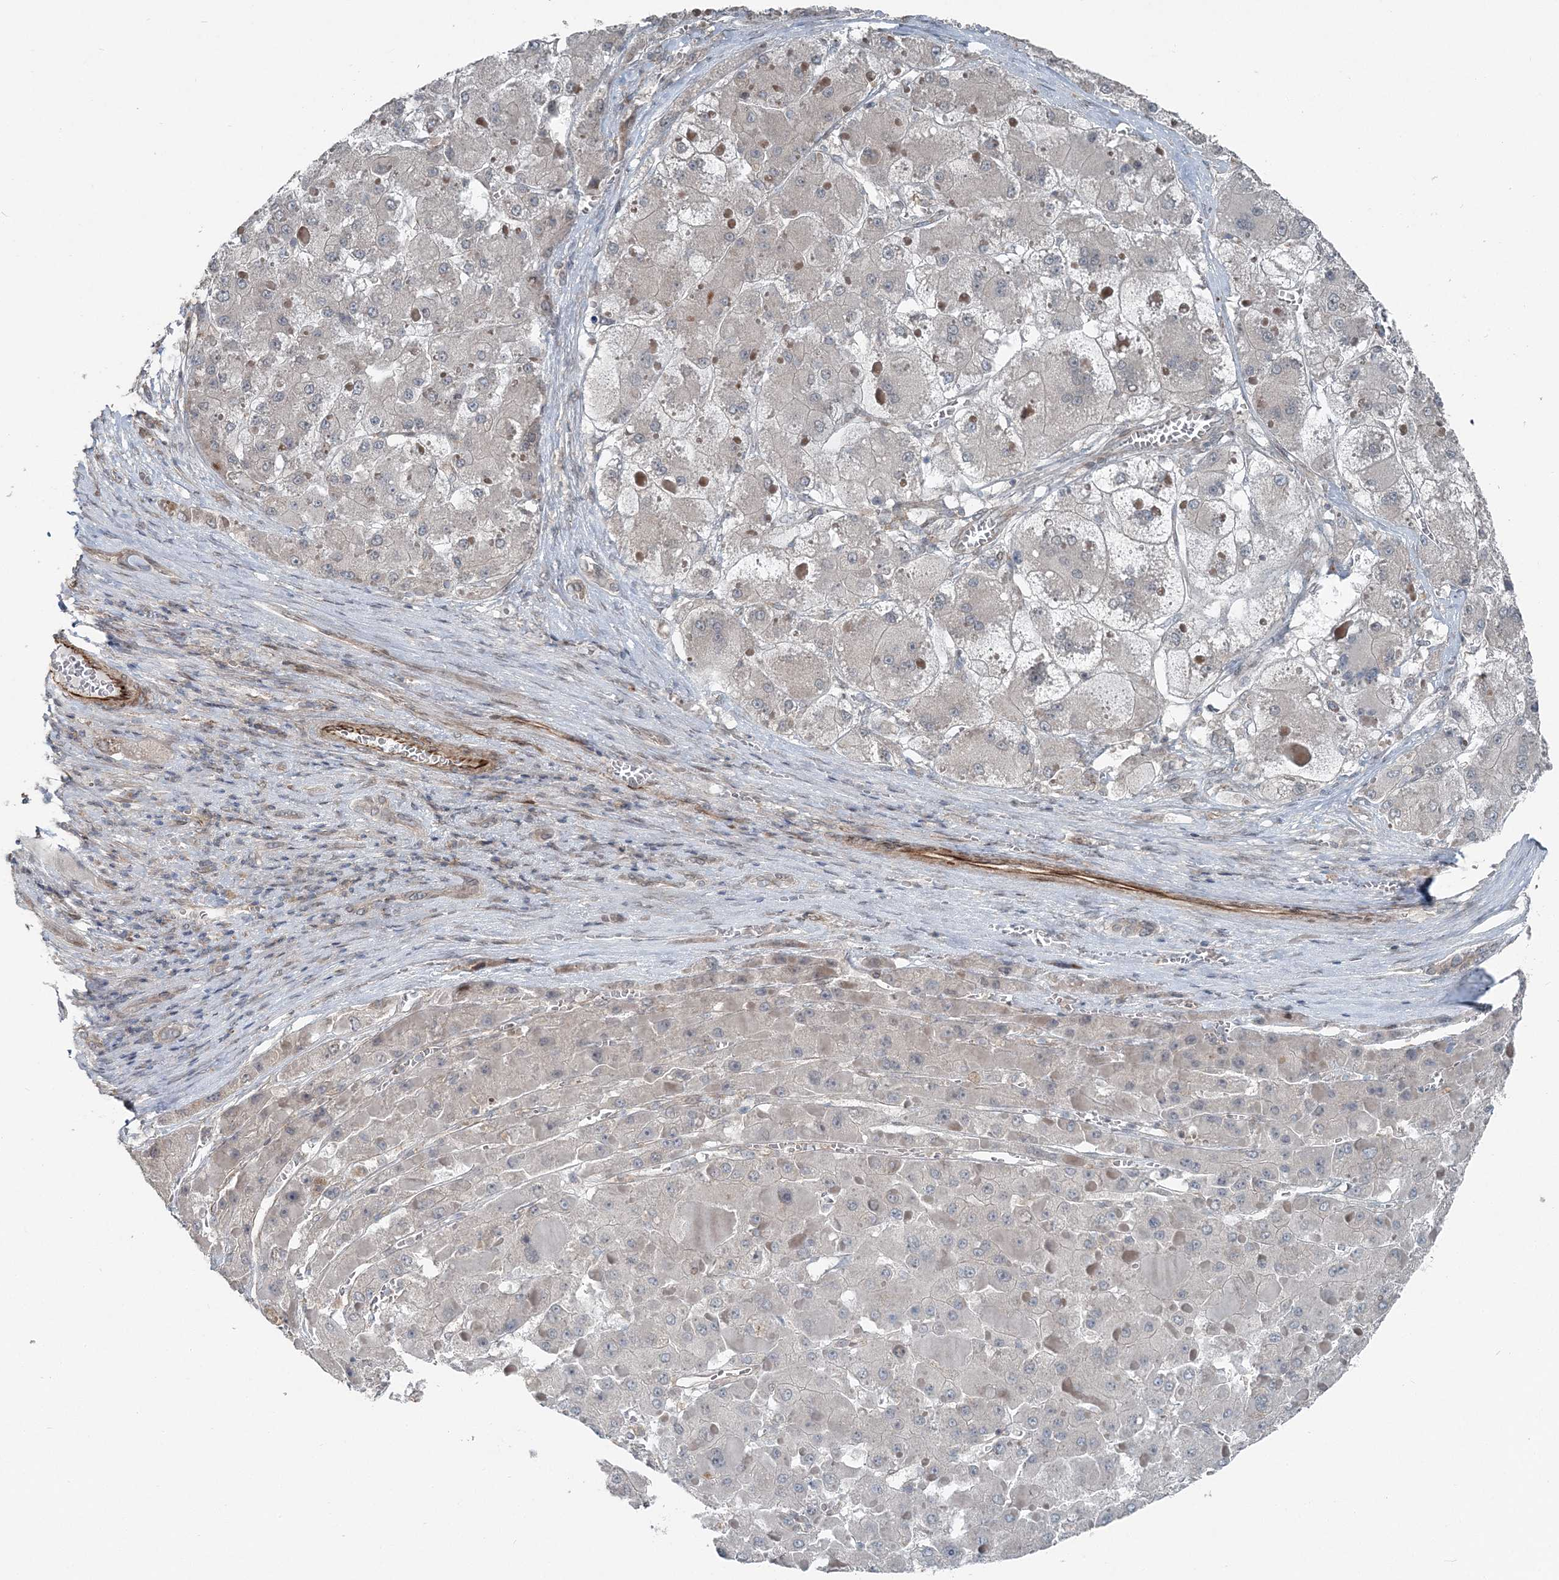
{"staining": {"intensity": "negative", "quantity": "none", "location": "none"}, "tissue": "liver cancer", "cell_type": "Tumor cells", "image_type": "cancer", "snomed": [{"axis": "morphology", "description": "Carcinoma, Hepatocellular, NOS"}, {"axis": "topography", "description": "Liver"}], "caption": "A micrograph of human hepatocellular carcinoma (liver) is negative for staining in tumor cells.", "gene": "FBXL17", "patient": {"sex": "female", "age": 73}}